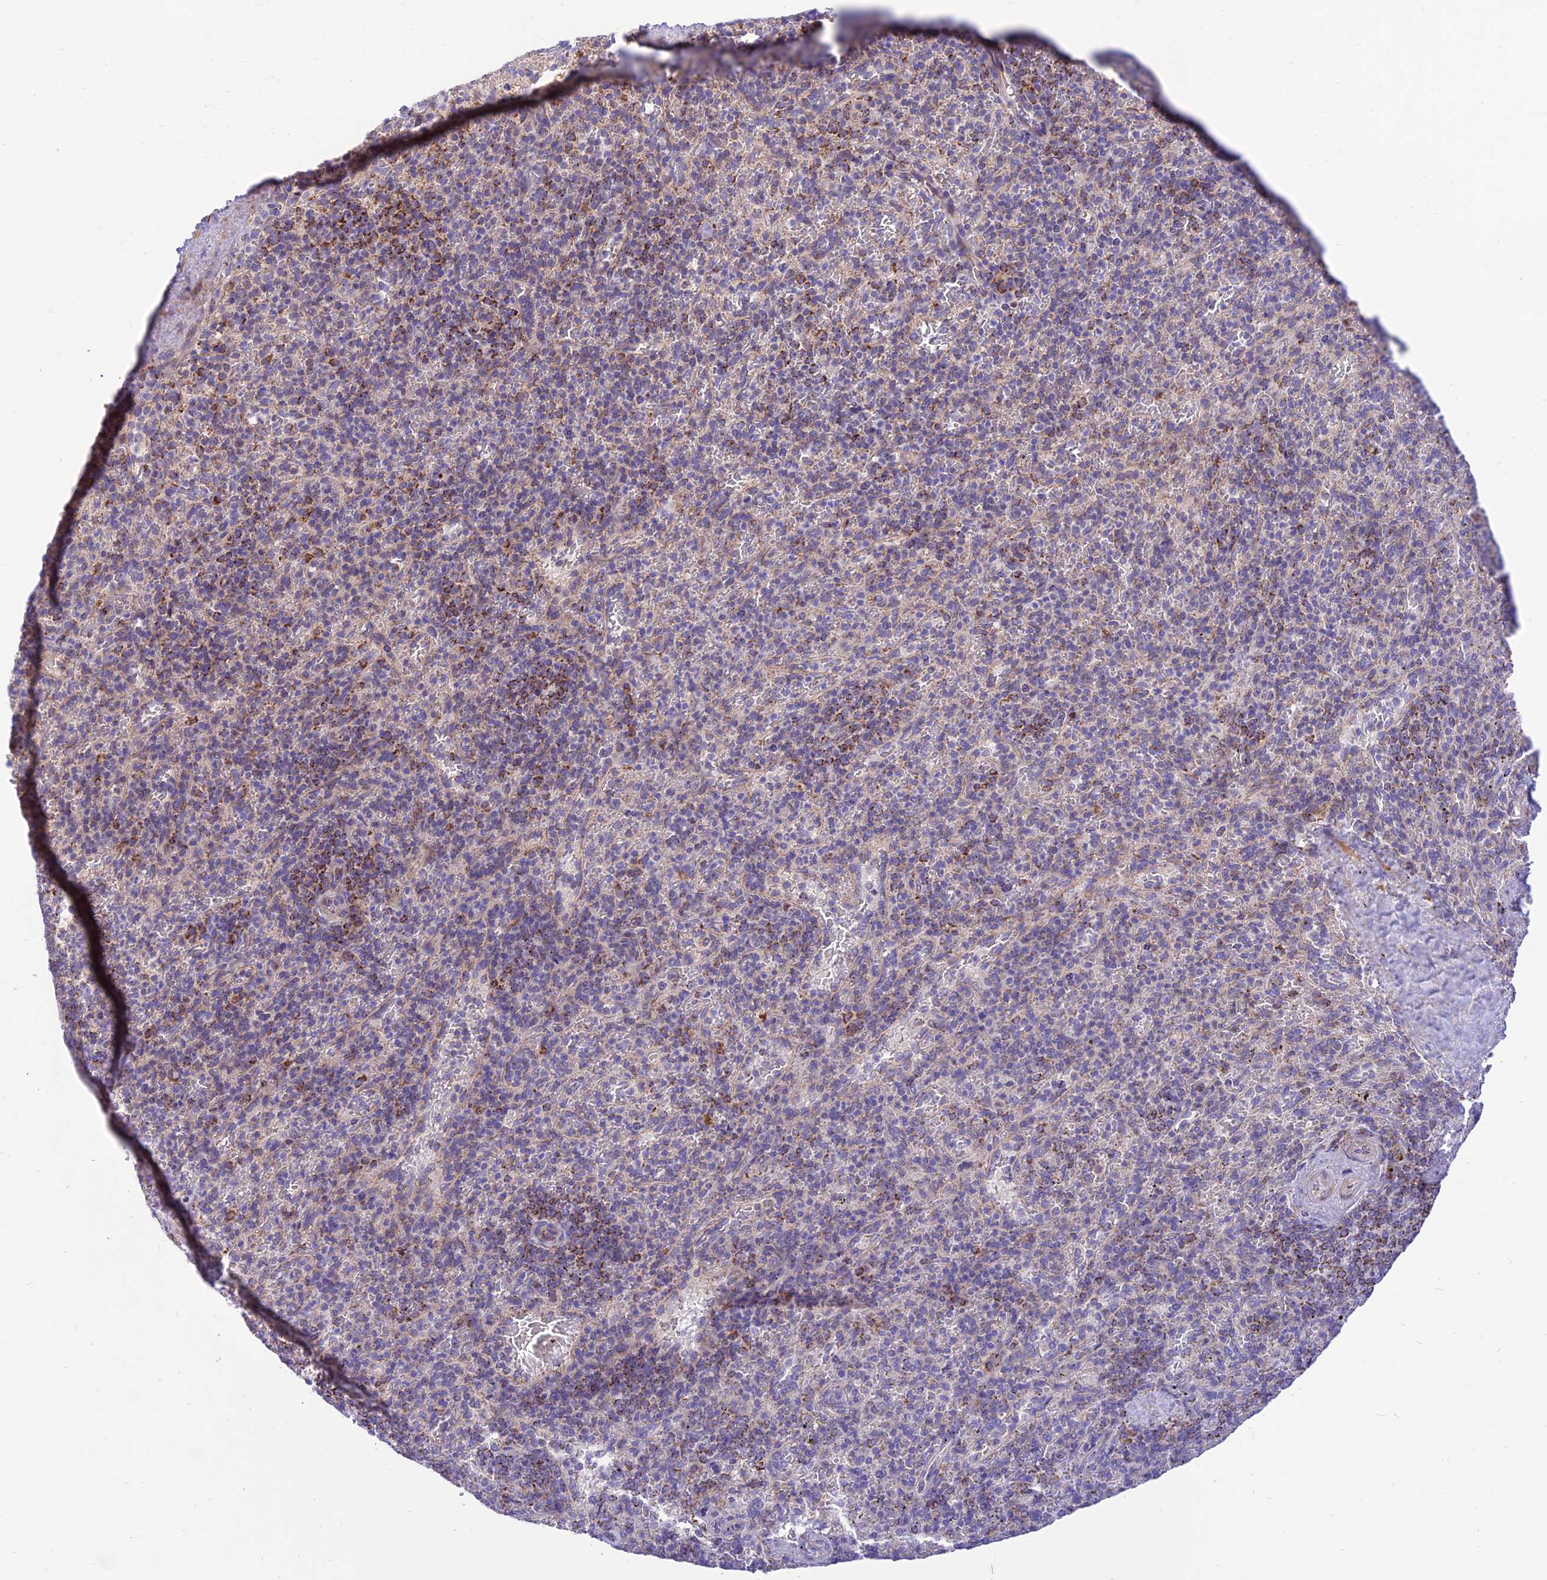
{"staining": {"intensity": "moderate", "quantity": "<25%", "location": "cytoplasmic/membranous"}, "tissue": "spleen", "cell_type": "Cells in red pulp", "image_type": "normal", "snomed": [{"axis": "morphology", "description": "Normal tissue, NOS"}, {"axis": "topography", "description": "Spleen"}], "caption": "Spleen stained with a brown dye demonstrates moderate cytoplasmic/membranous positive expression in about <25% of cells in red pulp.", "gene": "FAM186B", "patient": {"sex": "male", "age": 82}}